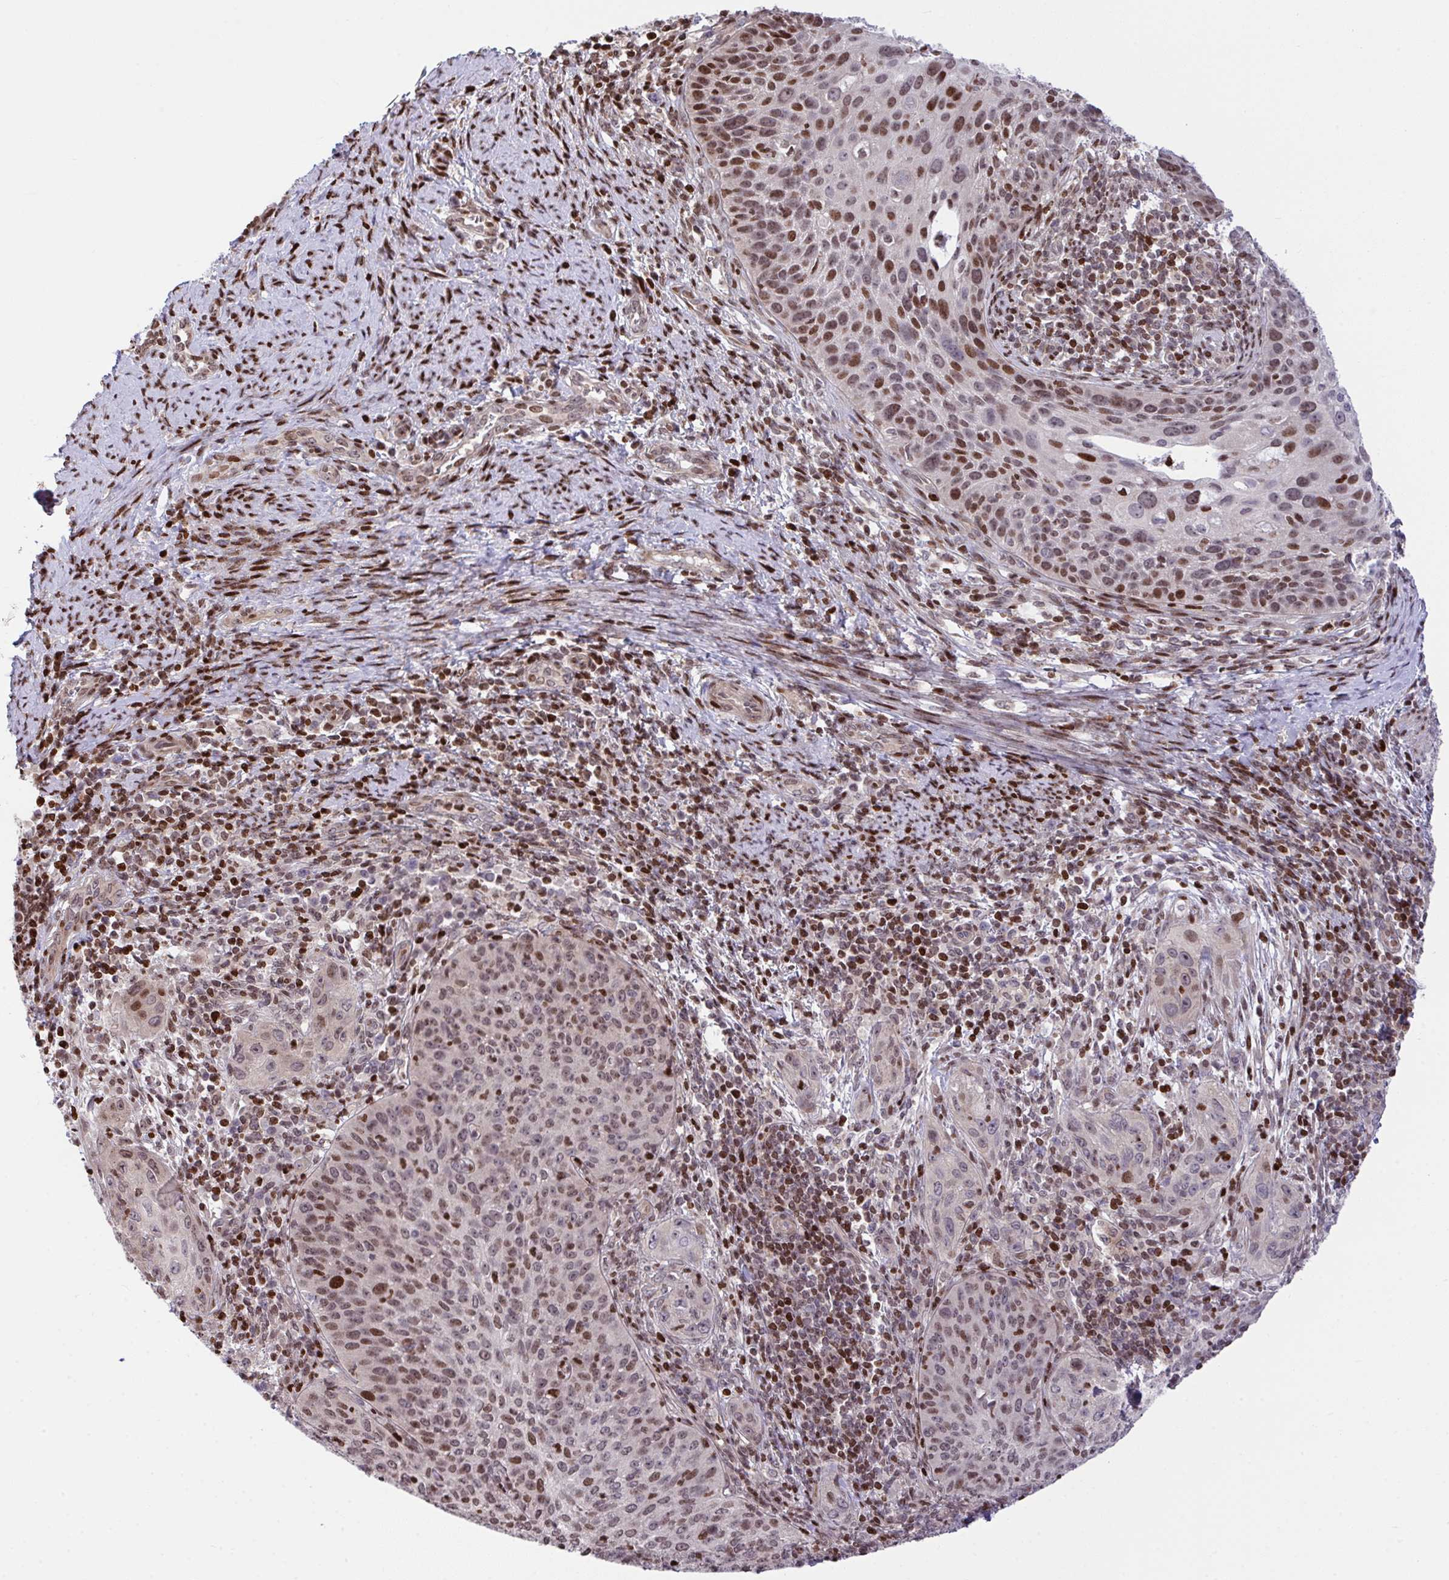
{"staining": {"intensity": "moderate", "quantity": "25%-75%", "location": "nuclear"}, "tissue": "cervical cancer", "cell_type": "Tumor cells", "image_type": "cancer", "snomed": [{"axis": "morphology", "description": "Squamous cell carcinoma, NOS"}, {"axis": "topography", "description": "Cervix"}], "caption": "Moderate nuclear staining for a protein is identified in about 25%-75% of tumor cells of cervical squamous cell carcinoma using immunohistochemistry.", "gene": "RAPGEF5", "patient": {"sex": "female", "age": 30}}